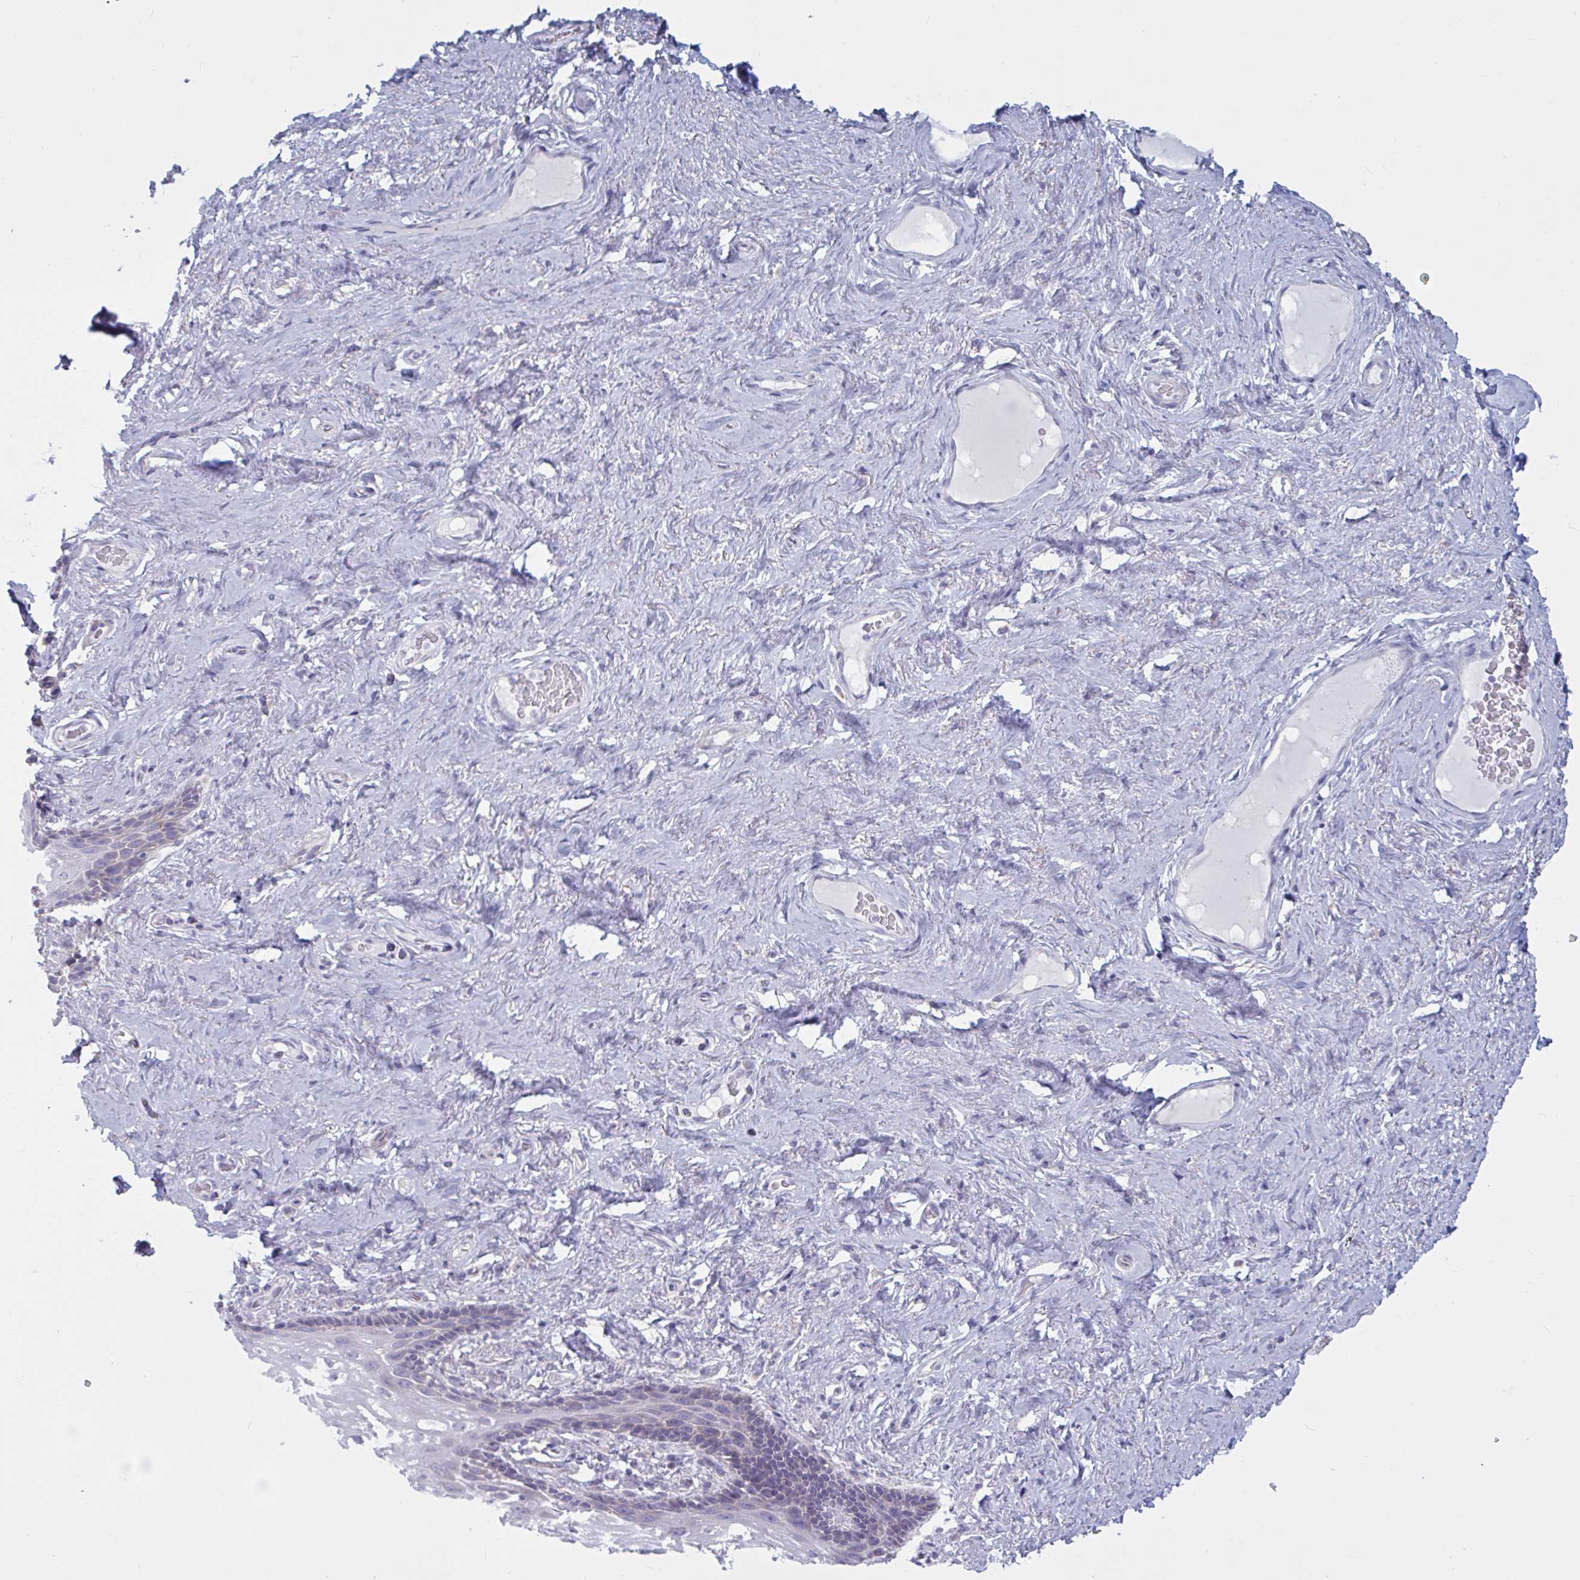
{"staining": {"intensity": "negative", "quantity": "none", "location": "none"}, "tissue": "vagina", "cell_type": "Squamous epithelial cells", "image_type": "normal", "snomed": [{"axis": "morphology", "description": "Normal tissue, NOS"}, {"axis": "morphology", "description": "Adenocarcinoma, NOS"}, {"axis": "topography", "description": "Rectum"}, {"axis": "topography", "description": "Vagina"}, {"axis": "topography", "description": "Peripheral nerve tissue"}], "caption": "Protein analysis of unremarkable vagina shows no significant positivity in squamous epithelial cells.", "gene": "ATG9A", "patient": {"sex": "female", "age": 71}}